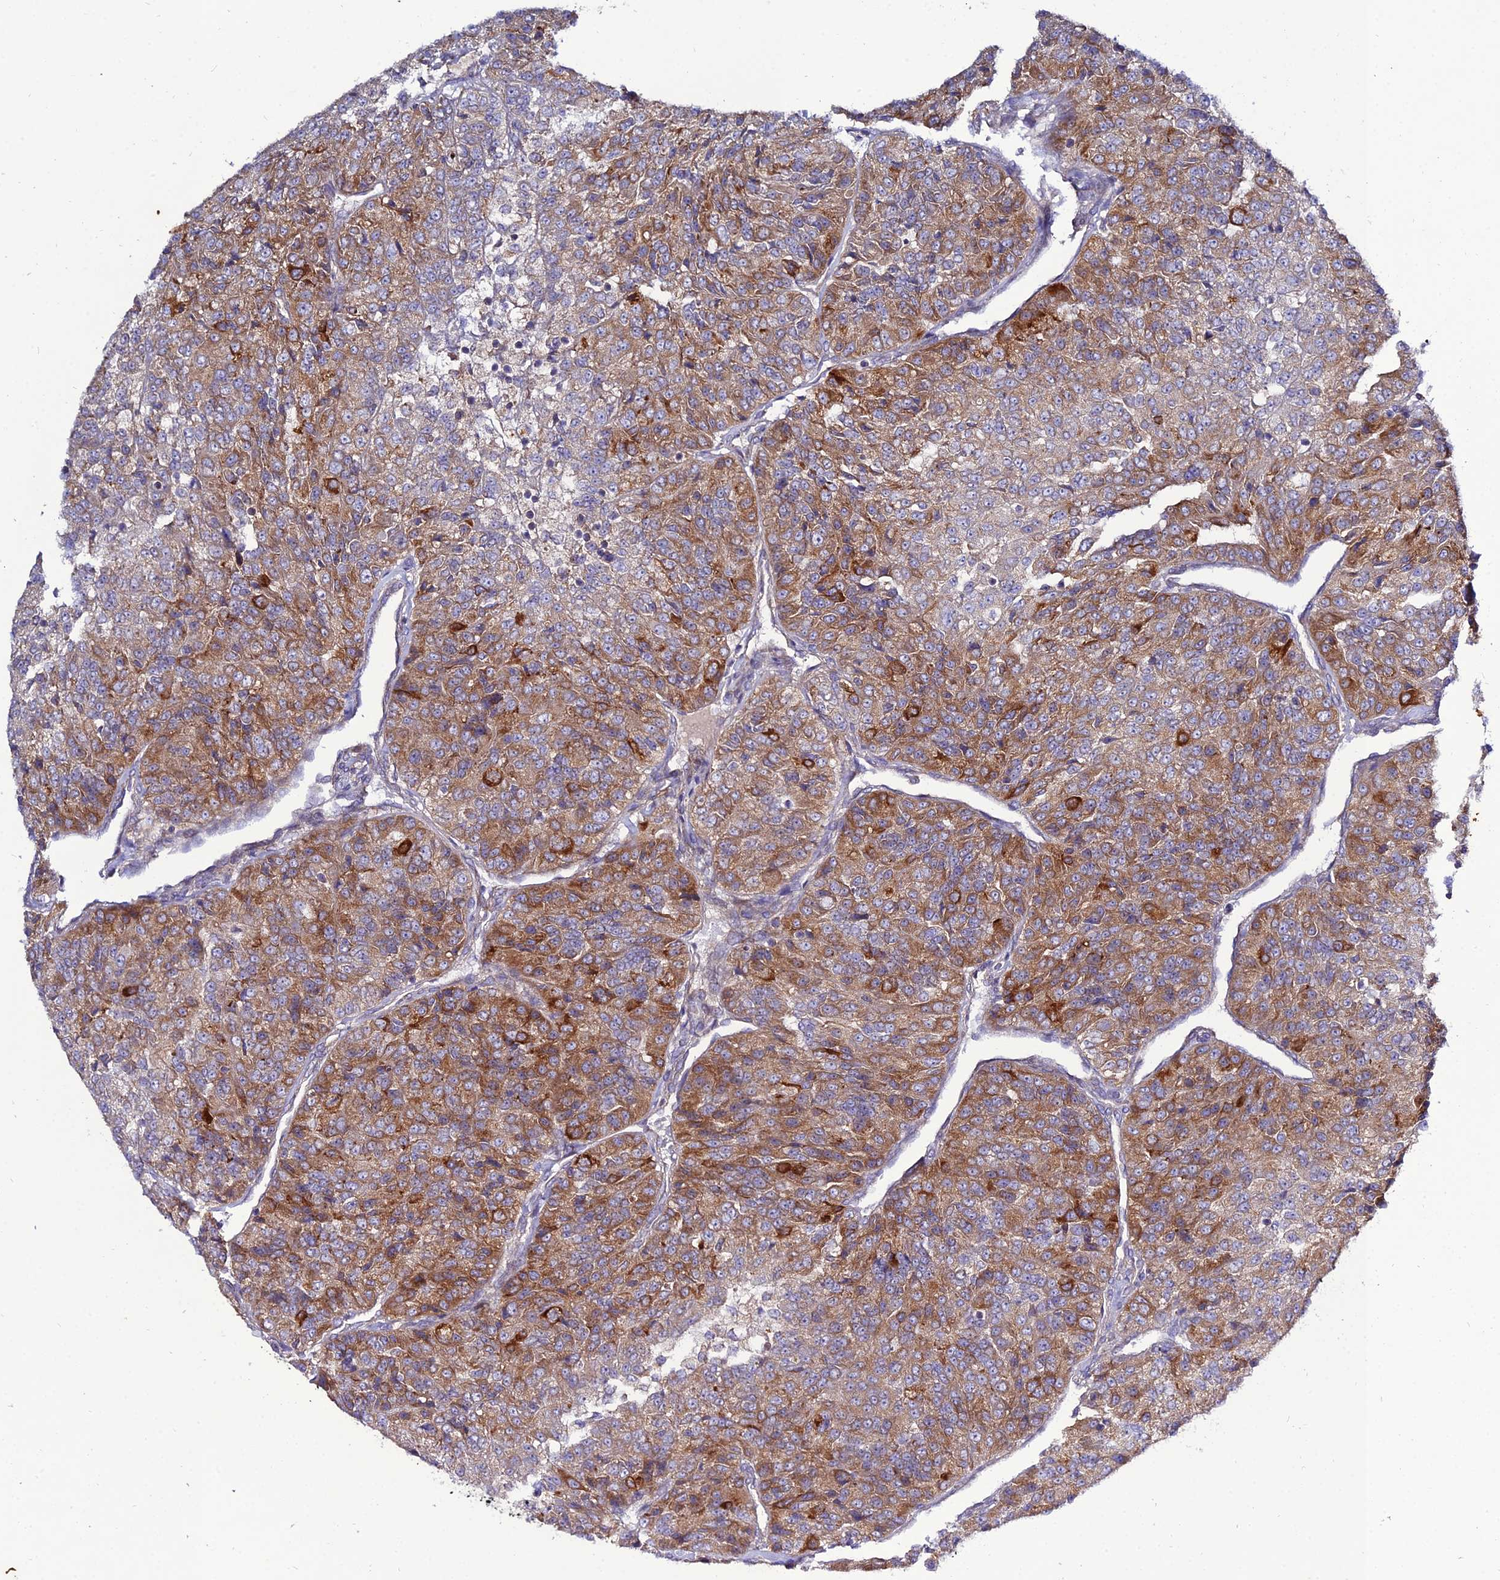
{"staining": {"intensity": "moderate", "quantity": ">75%", "location": "cytoplasmic/membranous"}, "tissue": "renal cancer", "cell_type": "Tumor cells", "image_type": "cancer", "snomed": [{"axis": "morphology", "description": "Adenocarcinoma, NOS"}, {"axis": "topography", "description": "Kidney"}], "caption": "Adenocarcinoma (renal) stained for a protein (brown) exhibits moderate cytoplasmic/membranous positive staining in about >75% of tumor cells.", "gene": "ARL6IP1", "patient": {"sex": "female", "age": 63}}